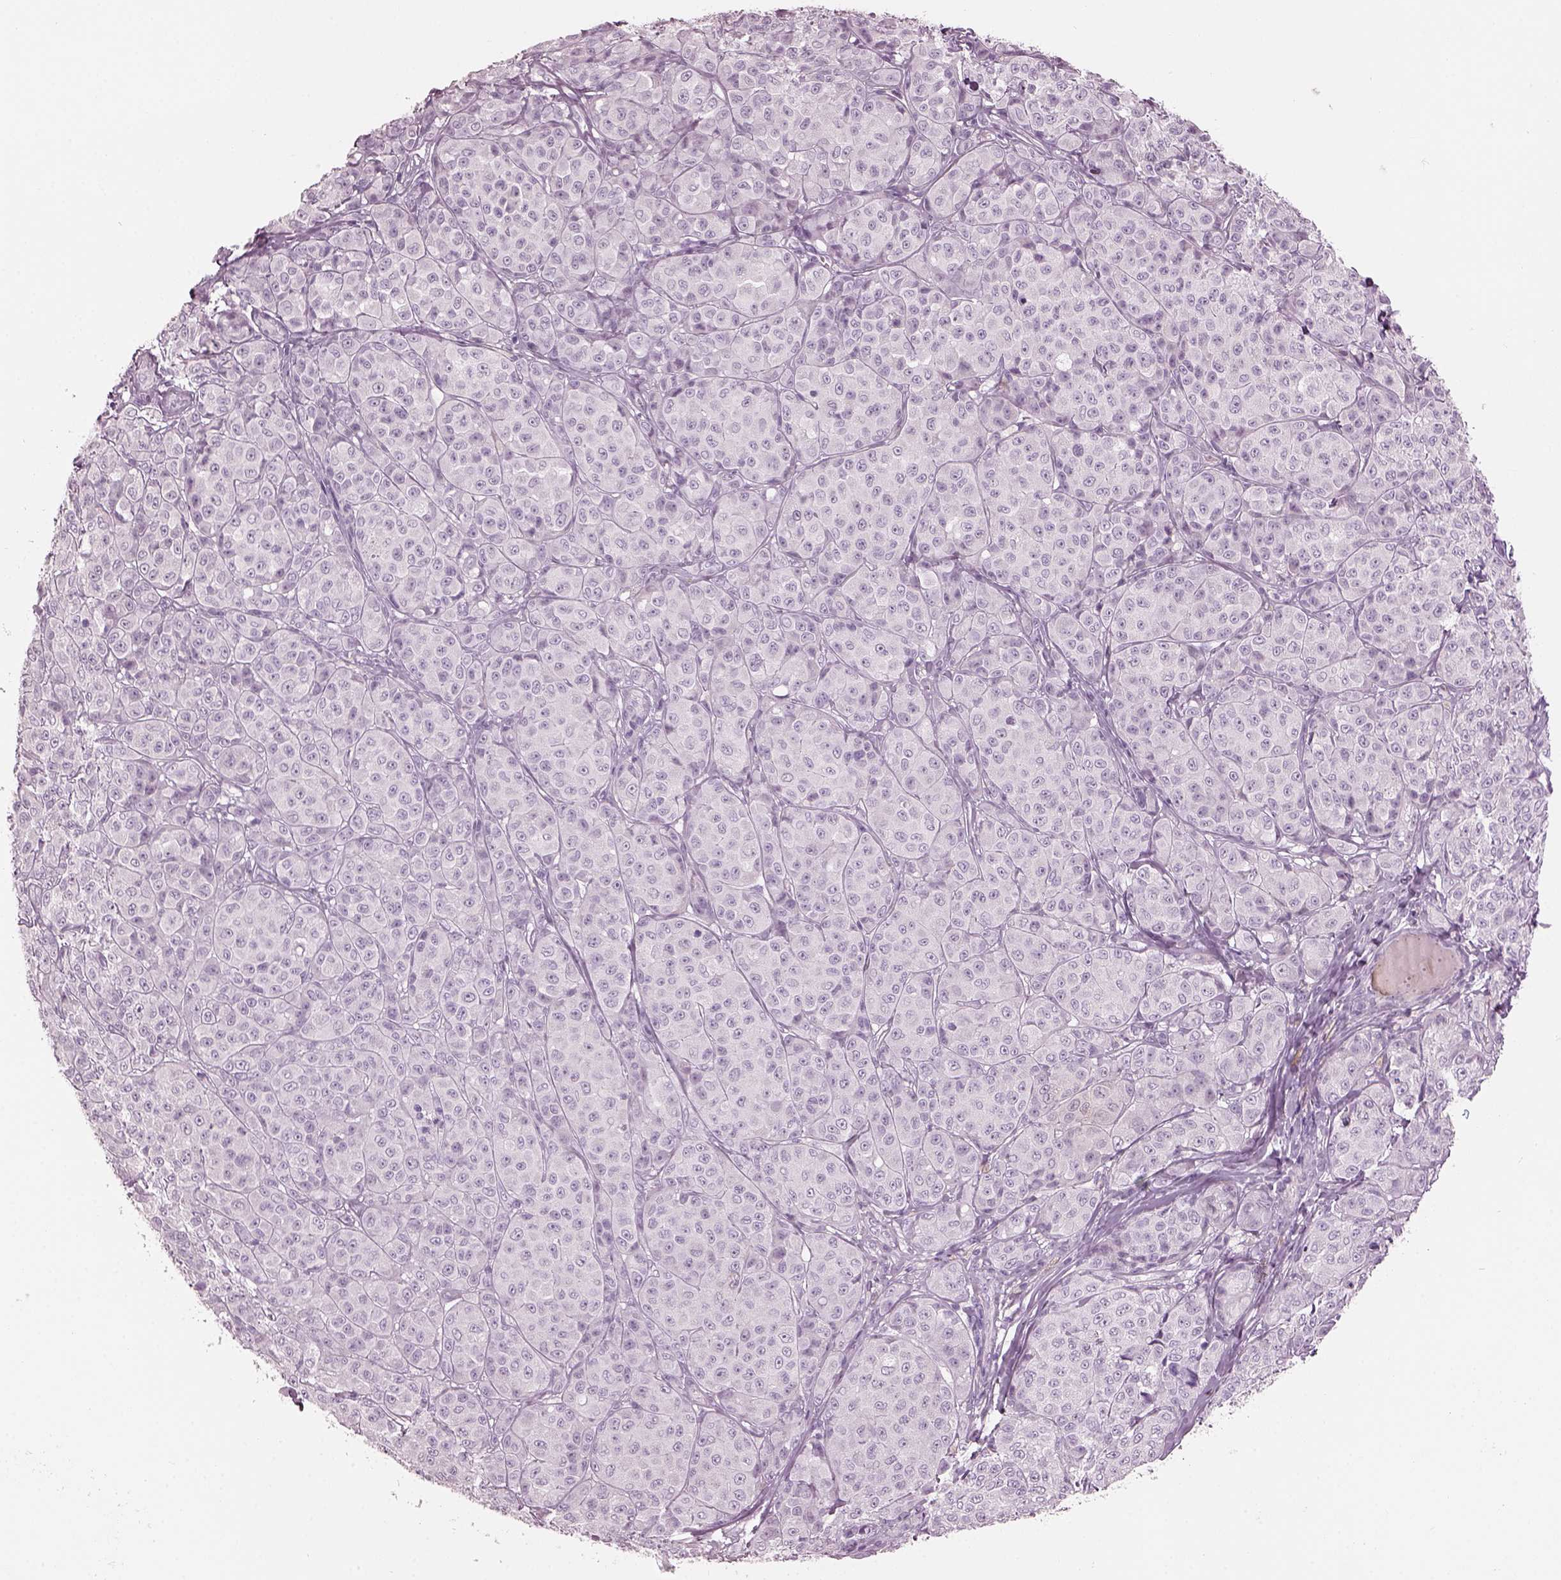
{"staining": {"intensity": "negative", "quantity": "none", "location": "none"}, "tissue": "melanoma", "cell_type": "Tumor cells", "image_type": "cancer", "snomed": [{"axis": "morphology", "description": "Malignant melanoma, NOS"}, {"axis": "topography", "description": "Skin"}], "caption": "Immunohistochemistry (IHC) of human melanoma exhibits no positivity in tumor cells.", "gene": "HYDIN", "patient": {"sex": "male", "age": 89}}